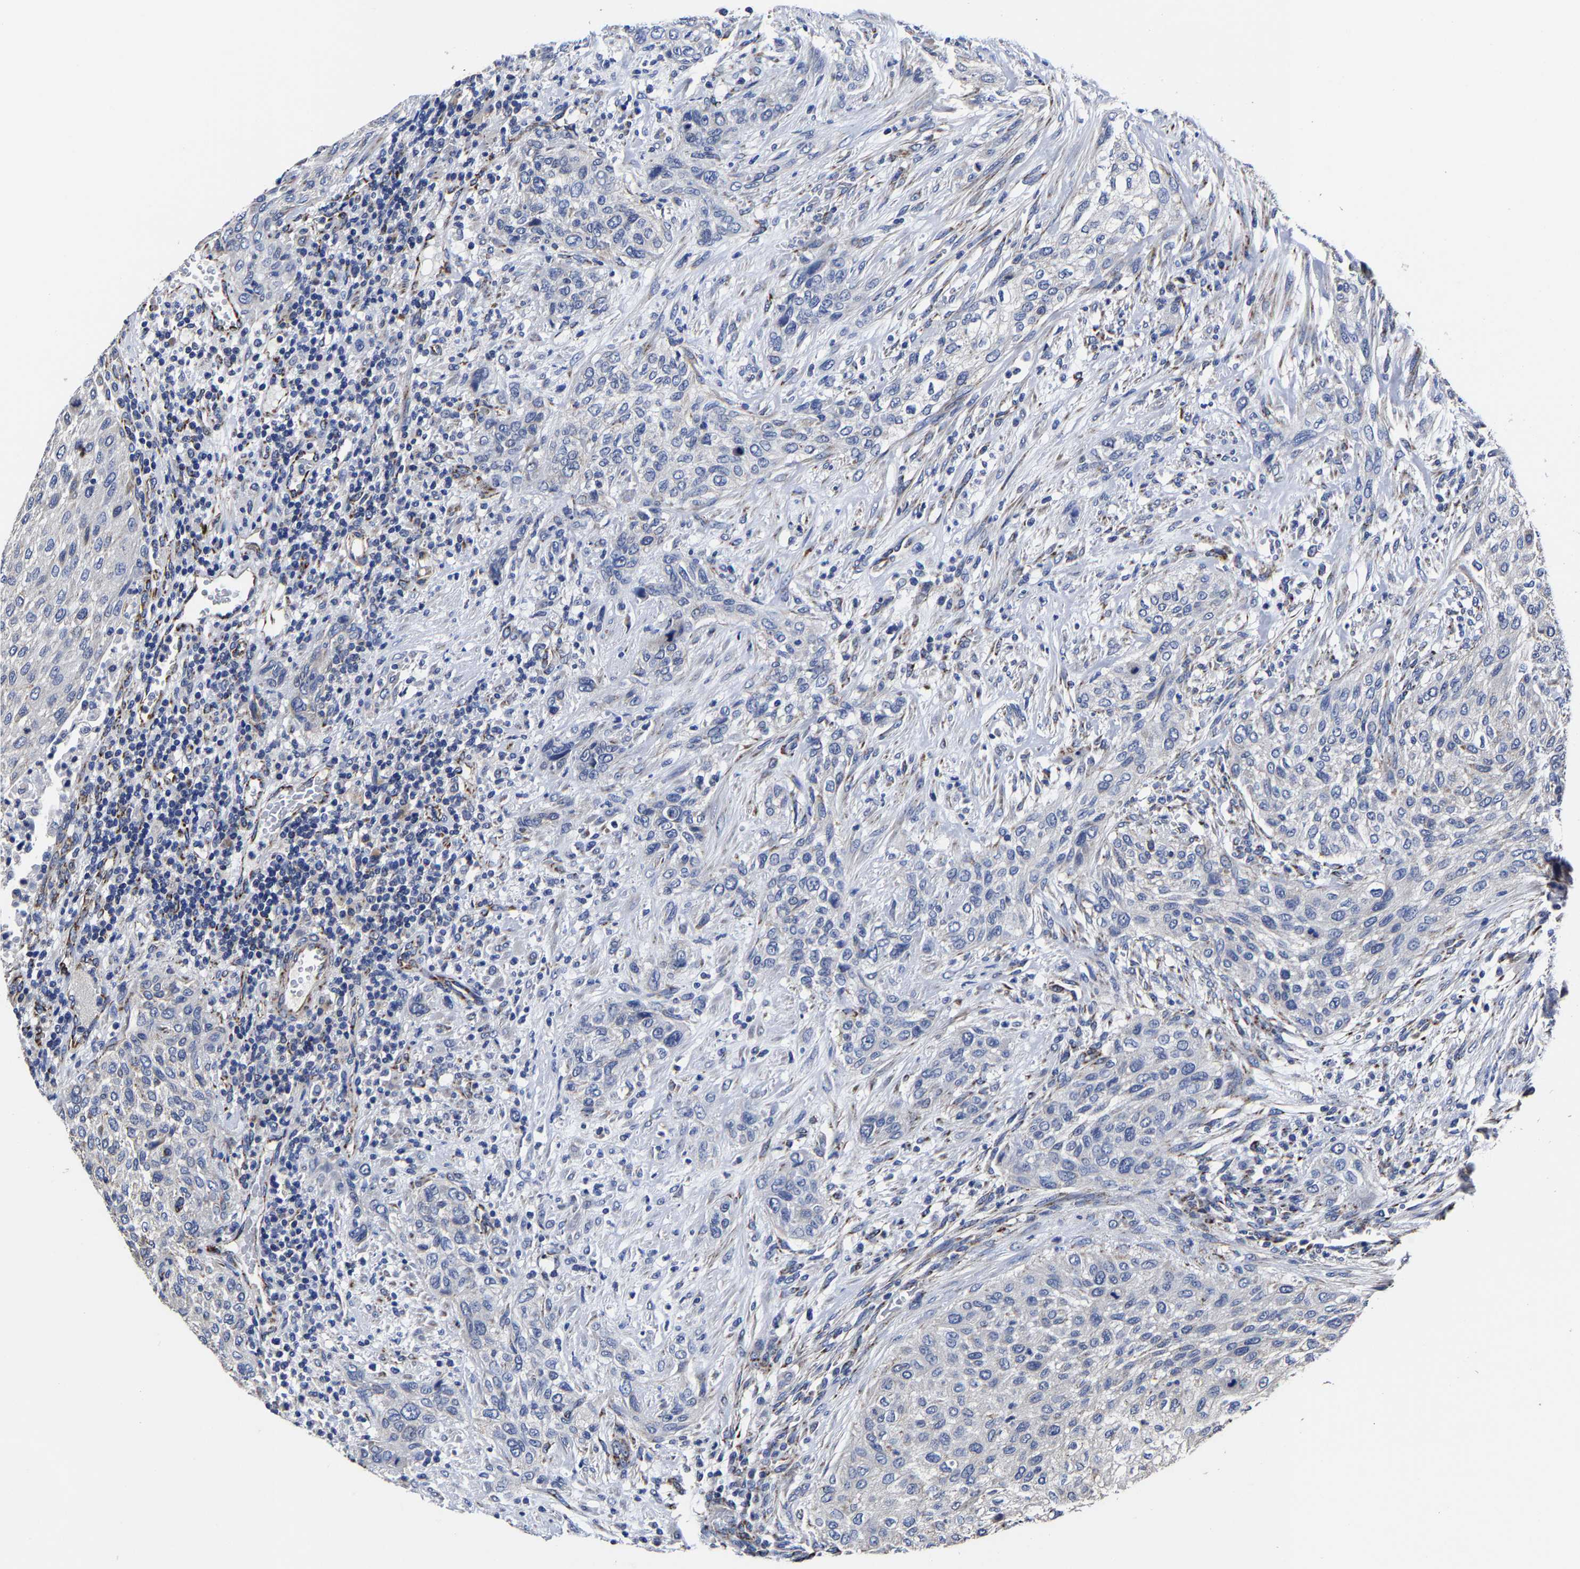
{"staining": {"intensity": "negative", "quantity": "none", "location": "none"}, "tissue": "urothelial cancer", "cell_type": "Tumor cells", "image_type": "cancer", "snomed": [{"axis": "morphology", "description": "Urothelial carcinoma, Low grade"}, {"axis": "morphology", "description": "Urothelial carcinoma, High grade"}, {"axis": "topography", "description": "Urinary bladder"}], "caption": "Urothelial cancer stained for a protein using immunohistochemistry reveals no expression tumor cells.", "gene": "AASS", "patient": {"sex": "male", "age": 35}}